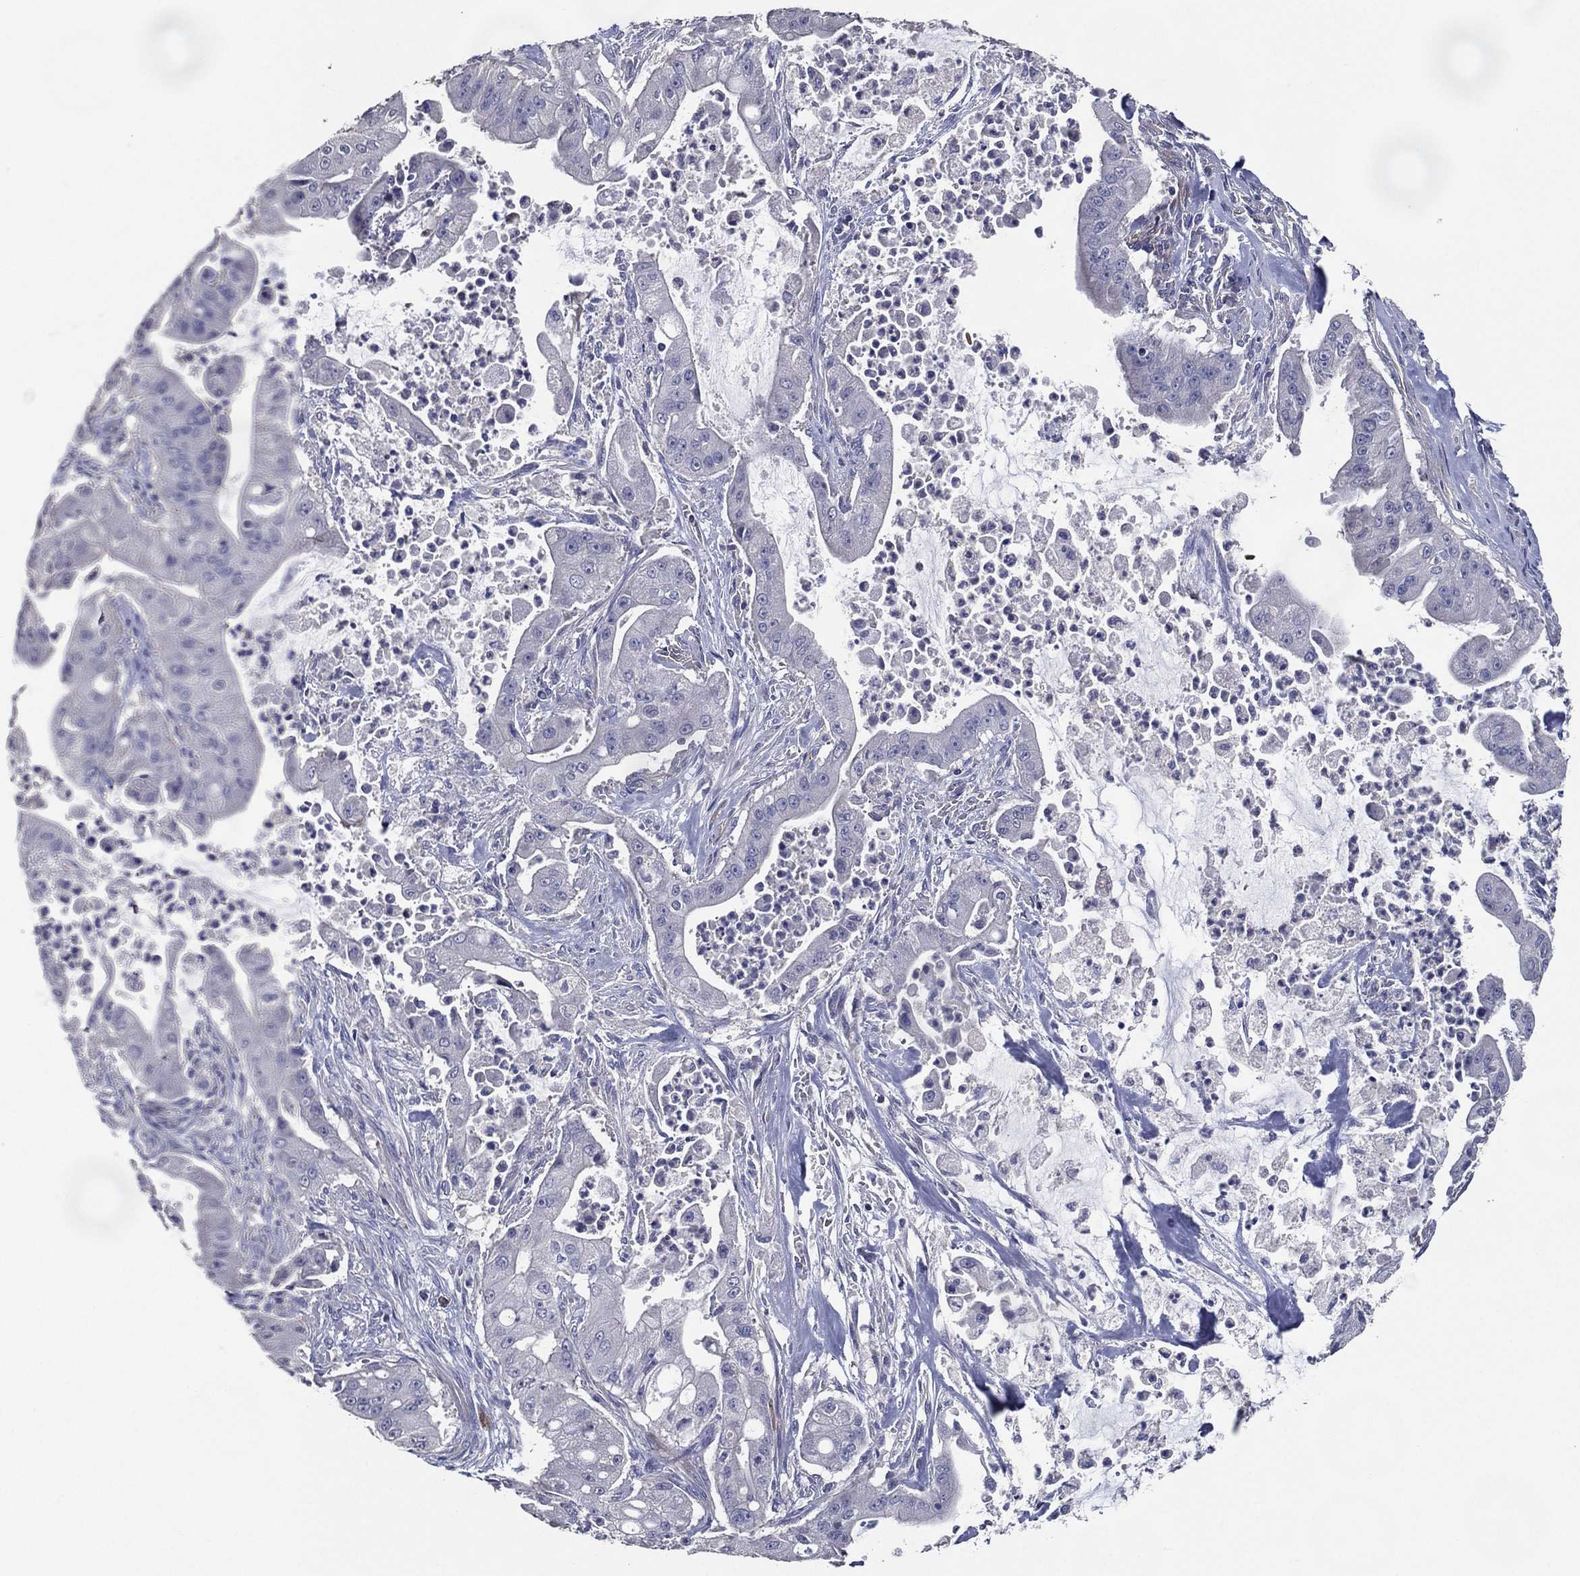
{"staining": {"intensity": "negative", "quantity": "none", "location": "none"}, "tissue": "pancreatic cancer", "cell_type": "Tumor cells", "image_type": "cancer", "snomed": [{"axis": "morphology", "description": "Normal tissue, NOS"}, {"axis": "morphology", "description": "Inflammation, NOS"}, {"axis": "morphology", "description": "Adenocarcinoma, NOS"}, {"axis": "topography", "description": "Pancreas"}], "caption": "Pancreatic cancer was stained to show a protein in brown. There is no significant staining in tumor cells.", "gene": "TFAP2A", "patient": {"sex": "male", "age": 57}}